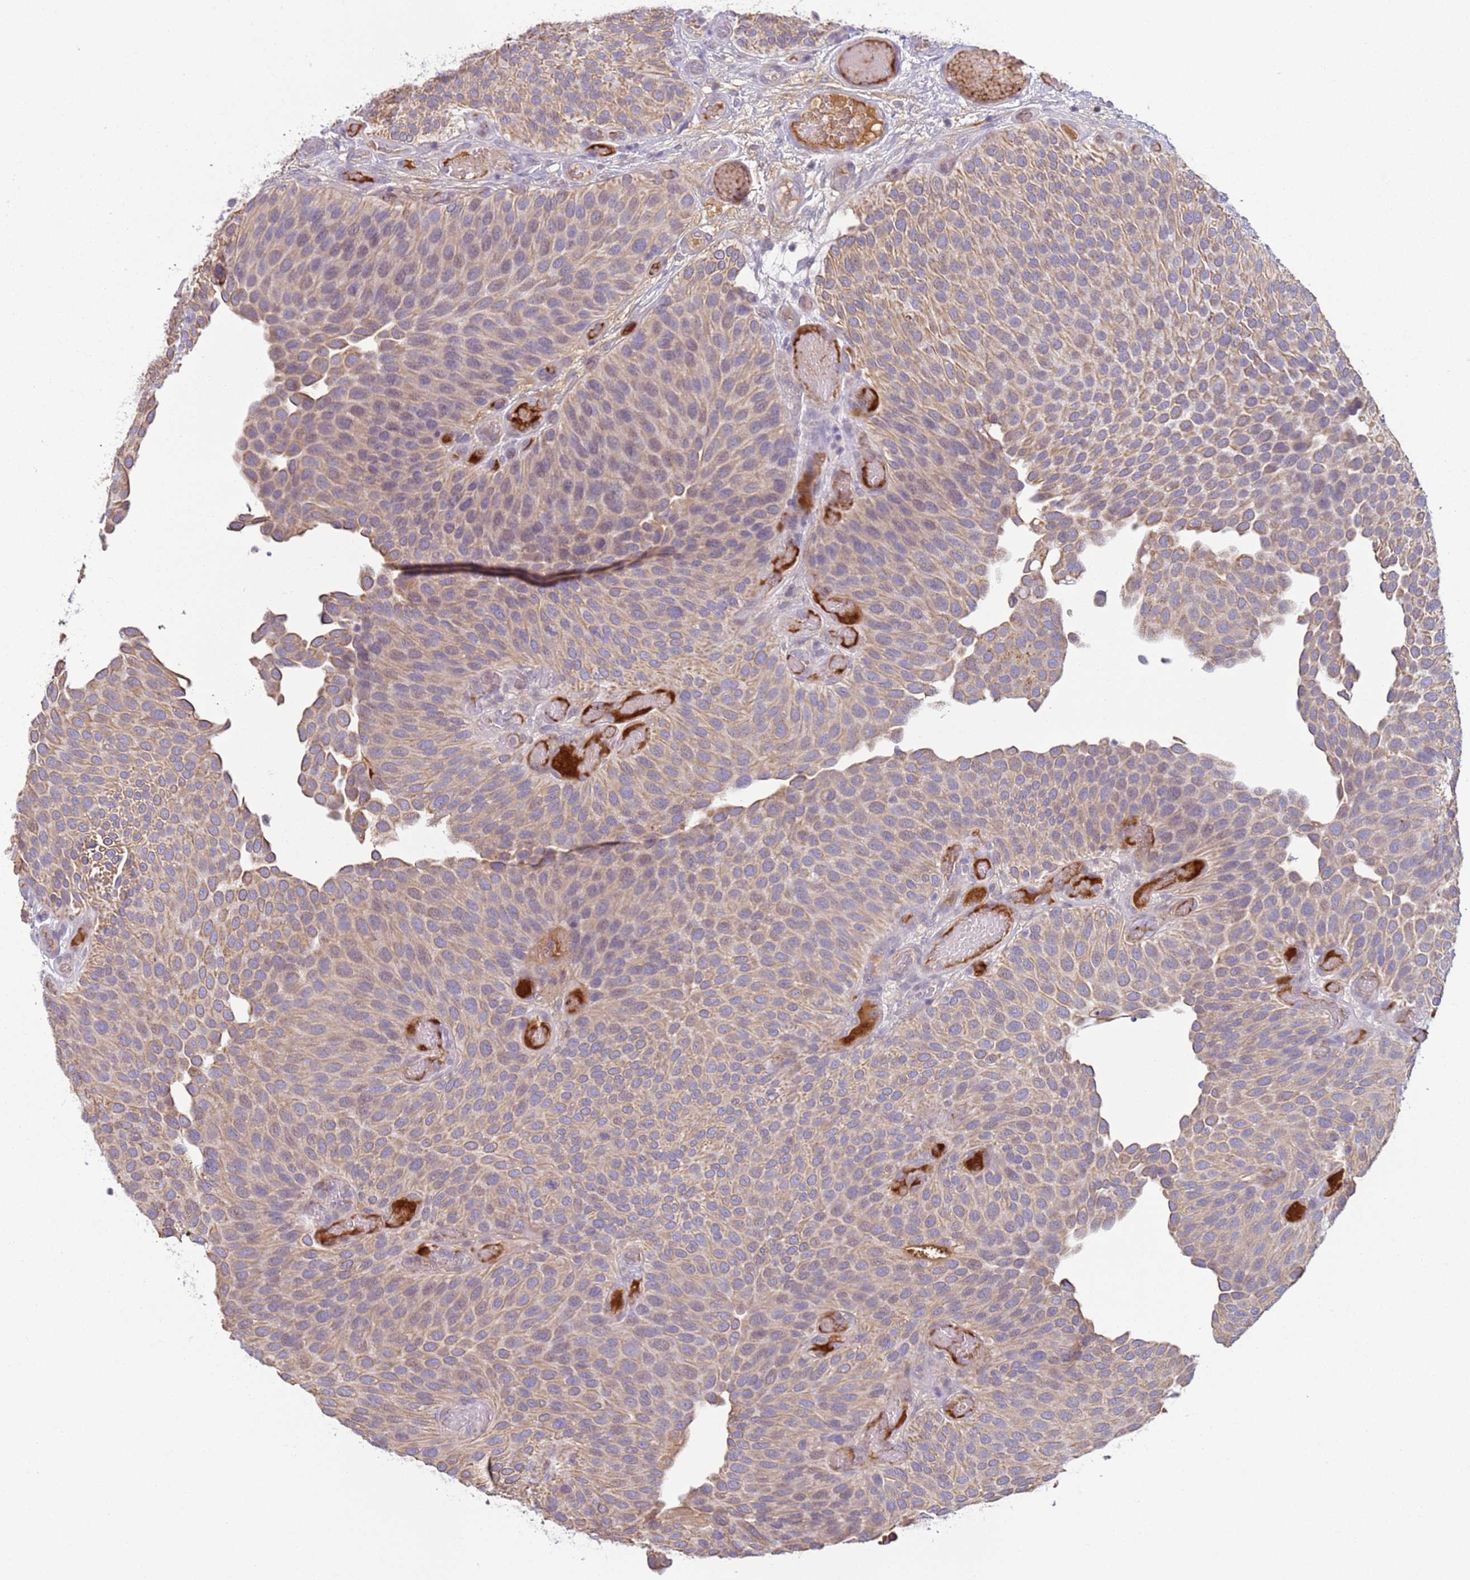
{"staining": {"intensity": "moderate", "quantity": ">75%", "location": "cytoplasmic/membranous"}, "tissue": "urothelial cancer", "cell_type": "Tumor cells", "image_type": "cancer", "snomed": [{"axis": "morphology", "description": "Urothelial carcinoma, Low grade"}, {"axis": "topography", "description": "Urinary bladder"}], "caption": "A medium amount of moderate cytoplasmic/membranous staining is seen in approximately >75% of tumor cells in urothelial cancer tissue. (Stains: DAB (3,3'-diaminobenzidine) in brown, nuclei in blue, Microscopy: brightfield microscopy at high magnification).", "gene": "NPAP1", "patient": {"sex": "male", "age": 89}}